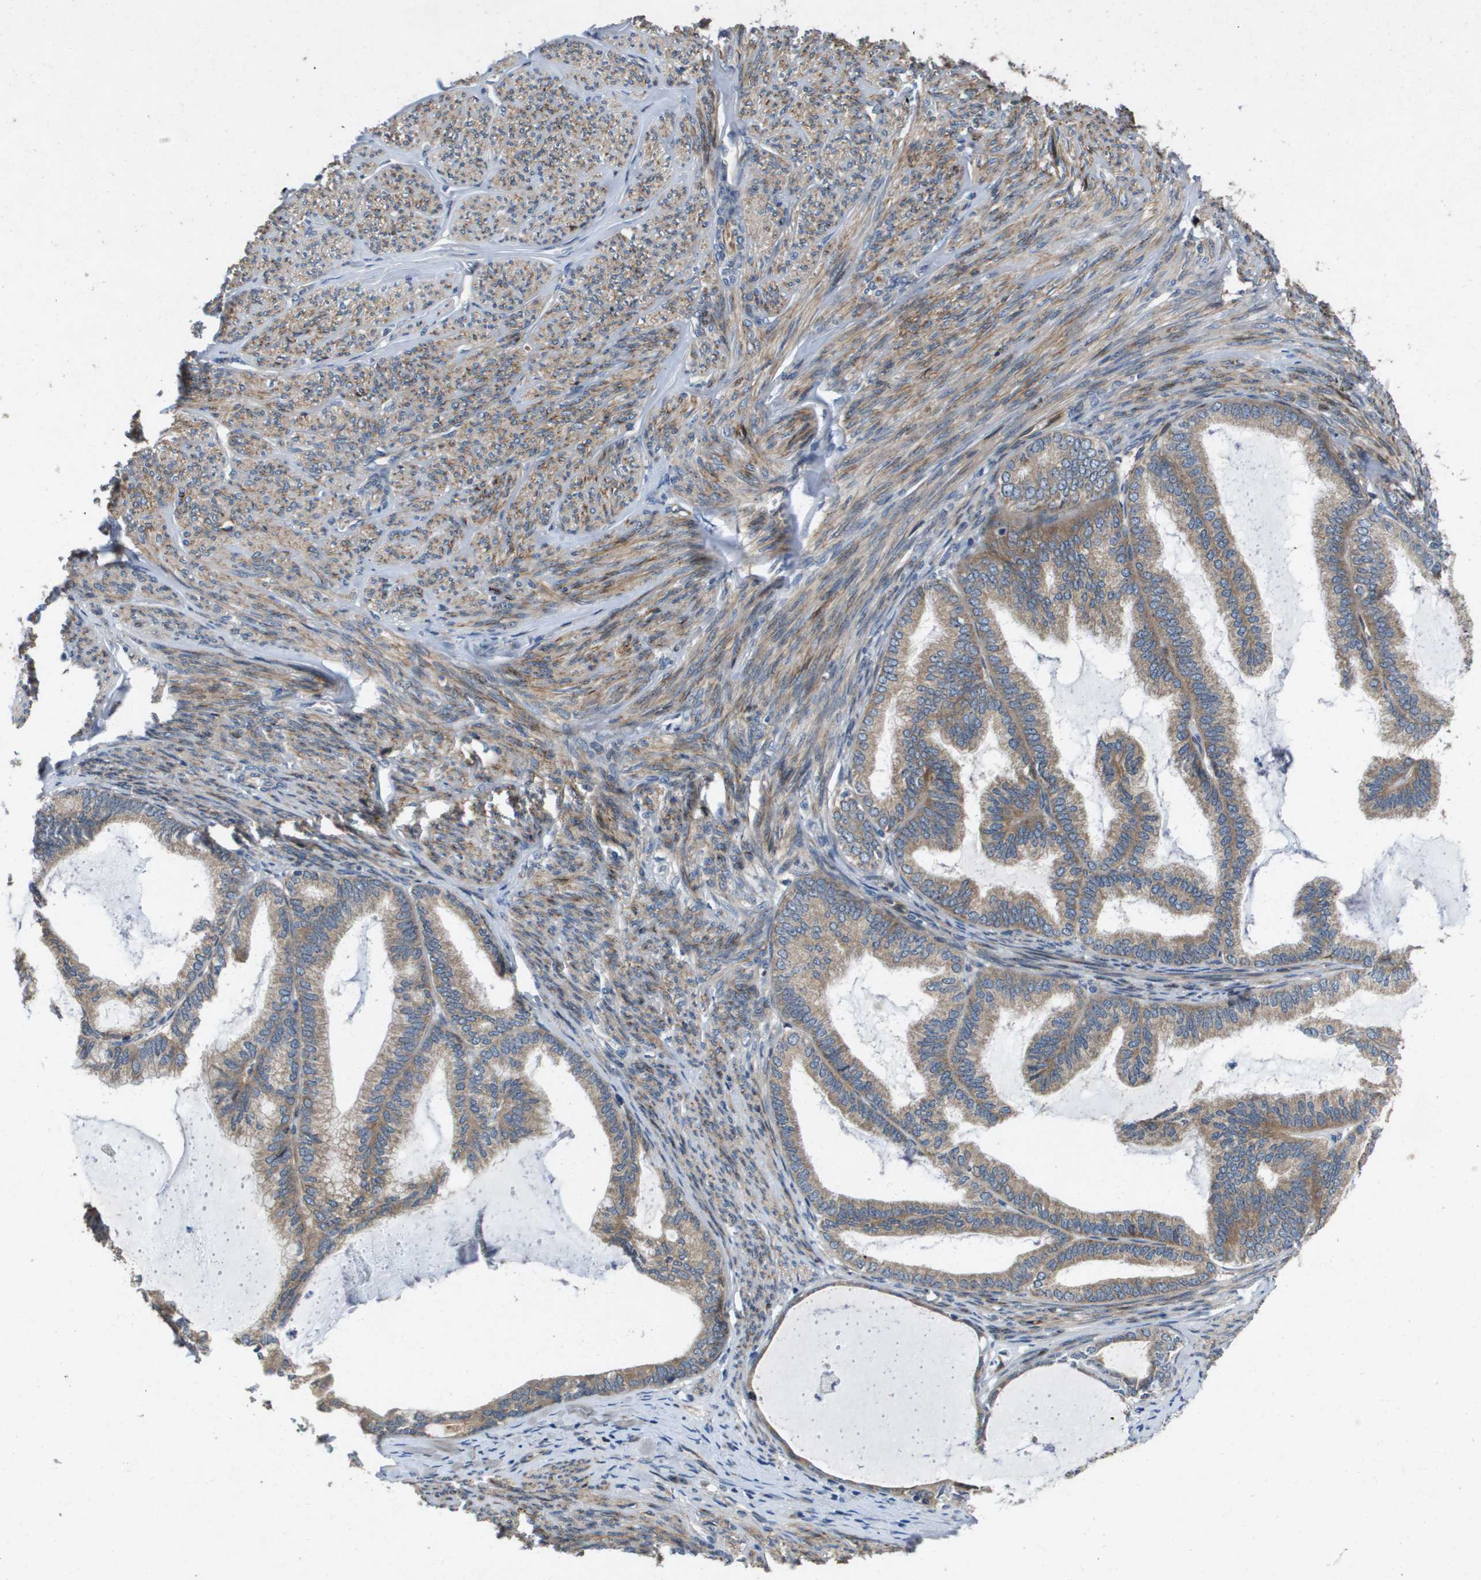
{"staining": {"intensity": "weak", "quantity": ">75%", "location": "cytoplasmic/membranous"}, "tissue": "endometrial cancer", "cell_type": "Tumor cells", "image_type": "cancer", "snomed": [{"axis": "morphology", "description": "Adenocarcinoma, NOS"}, {"axis": "topography", "description": "Endometrium"}], "caption": "Human endometrial cancer (adenocarcinoma) stained for a protein (brown) exhibits weak cytoplasmic/membranous positive positivity in about >75% of tumor cells.", "gene": "ENTPD2", "patient": {"sex": "female", "age": 86}}